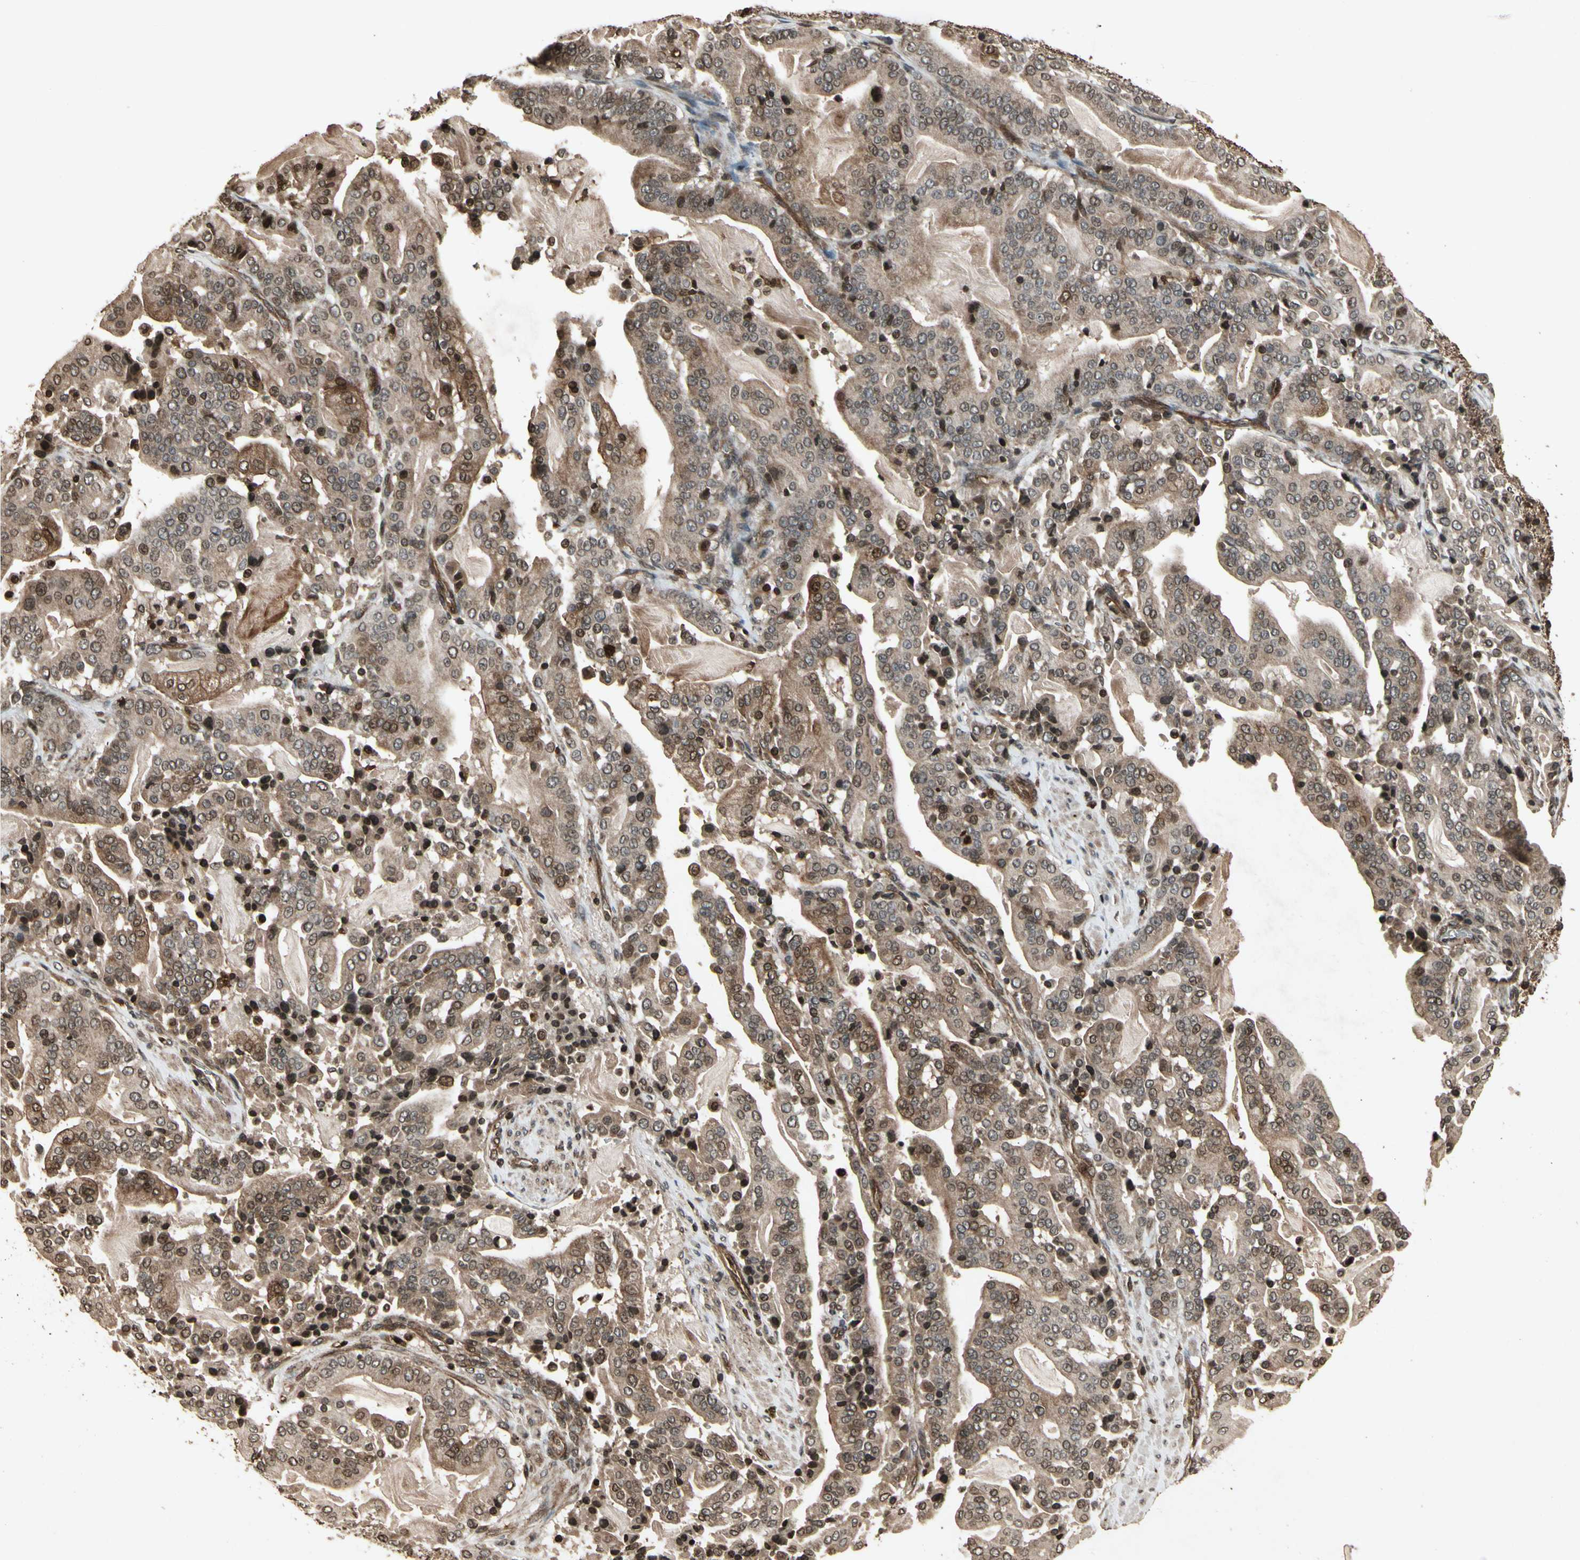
{"staining": {"intensity": "moderate", "quantity": ">75%", "location": "cytoplasmic/membranous"}, "tissue": "pancreatic cancer", "cell_type": "Tumor cells", "image_type": "cancer", "snomed": [{"axis": "morphology", "description": "Adenocarcinoma, NOS"}, {"axis": "topography", "description": "Pancreas"}], "caption": "Immunohistochemical staining of human adenocarcinoma (pancreatic) demonstrates medium levels of moderate cytoplasmic/membranous staining in approximately >75% of tumor cells. Nuclei are stained in blue.", "gene": "GLRX", "patient": {"sex": "male", "age": 63}}